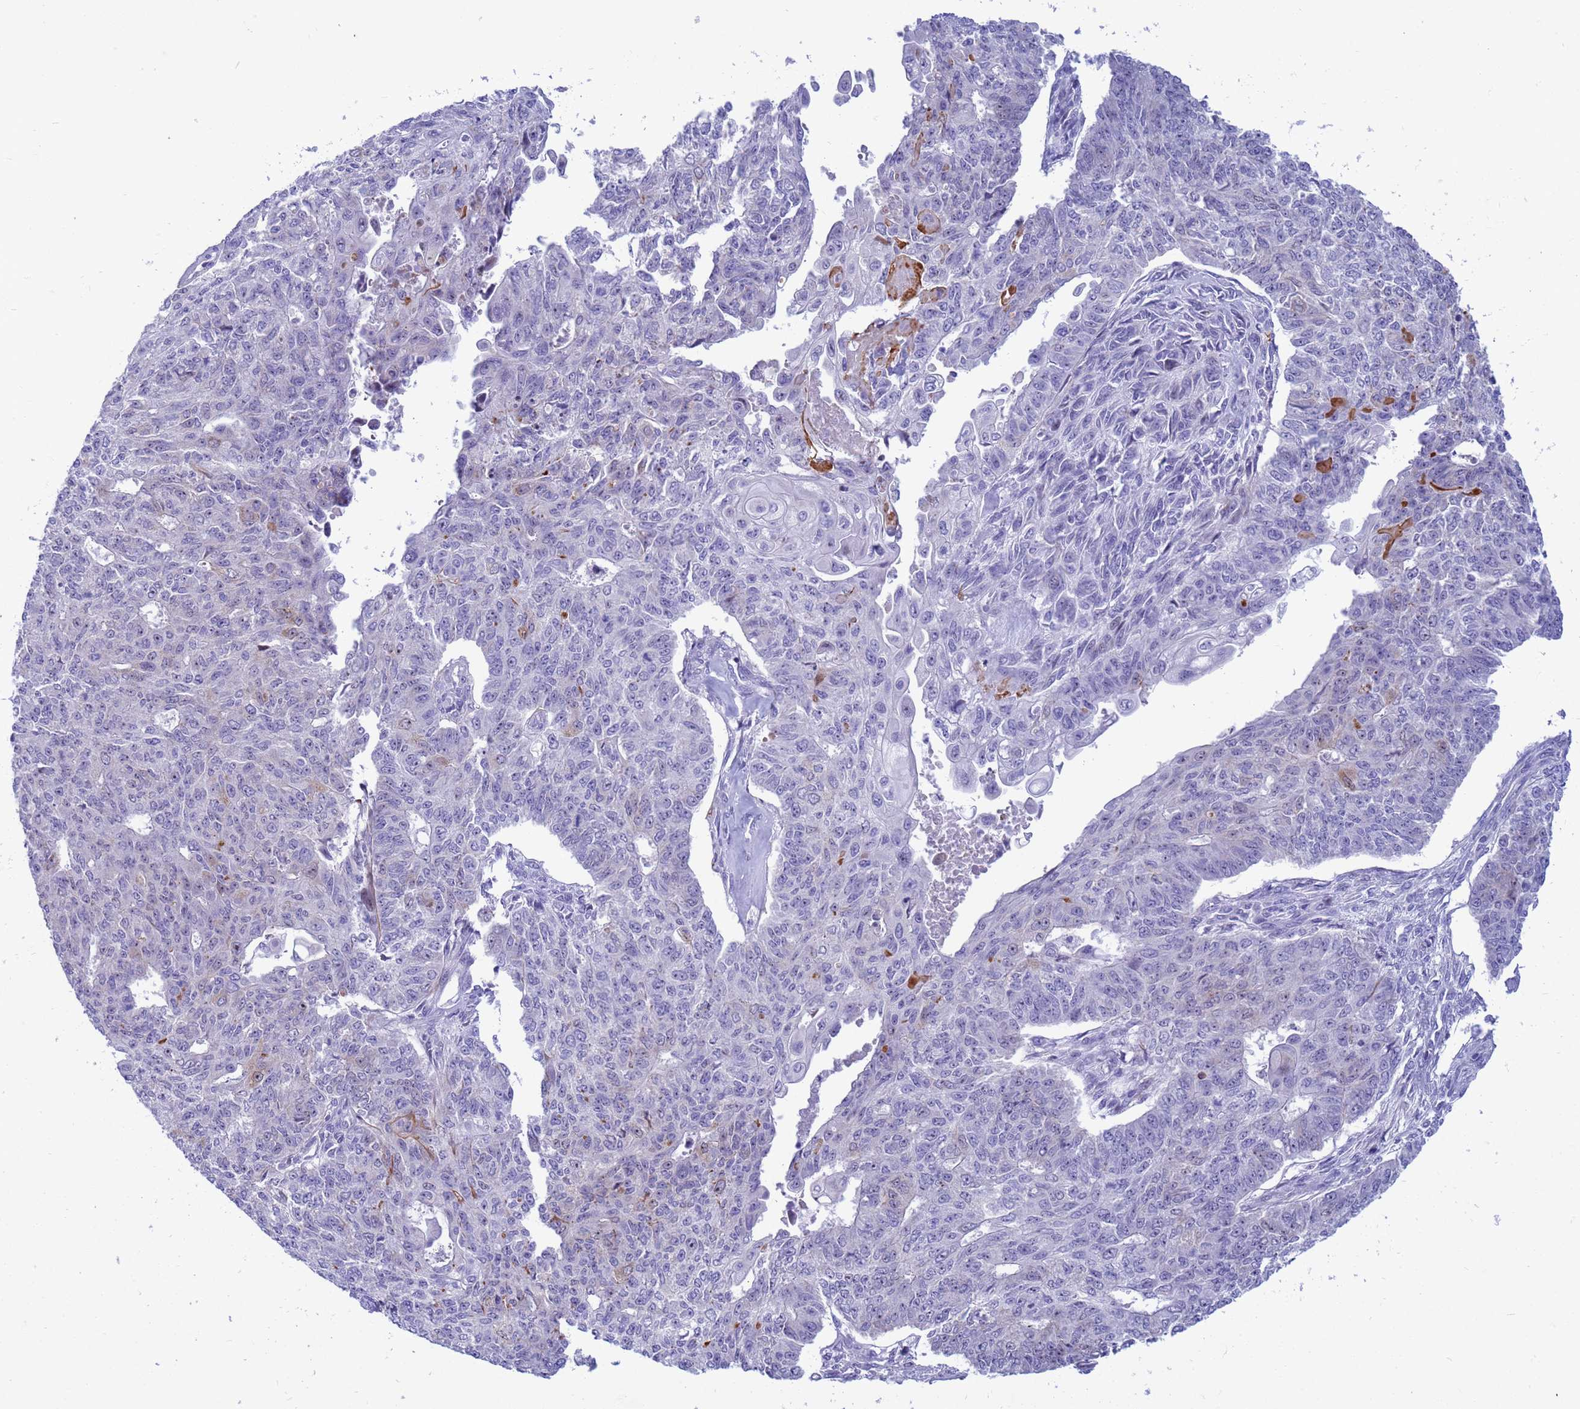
{"staining": {"intensity": "negative", "quantity": "none", "location": "none"}, "tissue": "endometrial cancer", "cell_type": "Tumor cells", "image_type": "cancer", "snomed": [{"axis": "morphology", "description": "Adenocarcinoma, NOS"}, {"axis": "topography", "description": "Endometrium"}], "caption": "This is a micrograph of IHC staining of endometrial cancer (adenocarcinoma), which shows no positivity in tumor cells.", "gene": "LRATD1", "patient": {"sex": "female", "age": 32}}